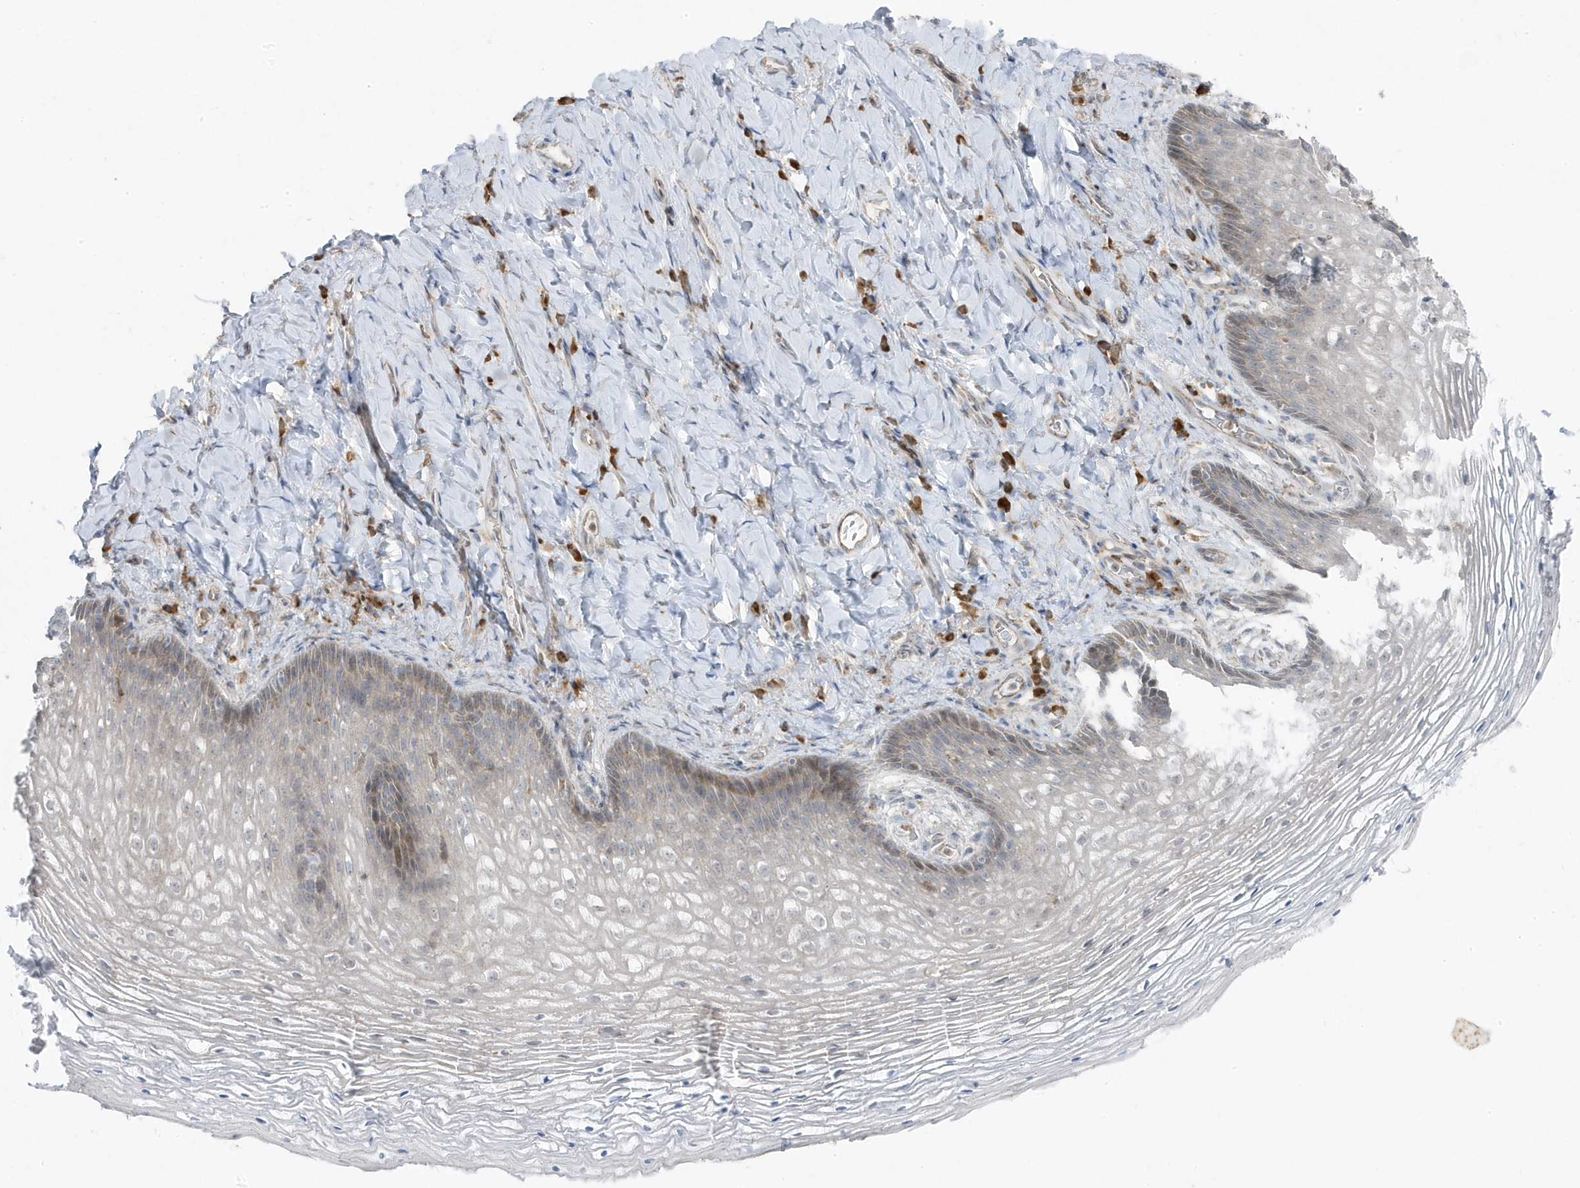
{"staining": {"intensity": "weak", "quantity": "<25%", "location": "cytoplasmic/membranous"}, "tissue": "vagina", "cell_type": "Squamous epithelial cells", "image_type": "normal", "snomed": [{"axis": "morphology", "description": "Normal tissue, NOS"}, {"axis": "topography", "description": "Vagina"}], "caption": "This is an immunohistochemistry micrograph of benign human vagina. There is no expression in squamous epithelial cells.", "gene": "ZNF654", "patient": {"sex": "female", "age": 60}}